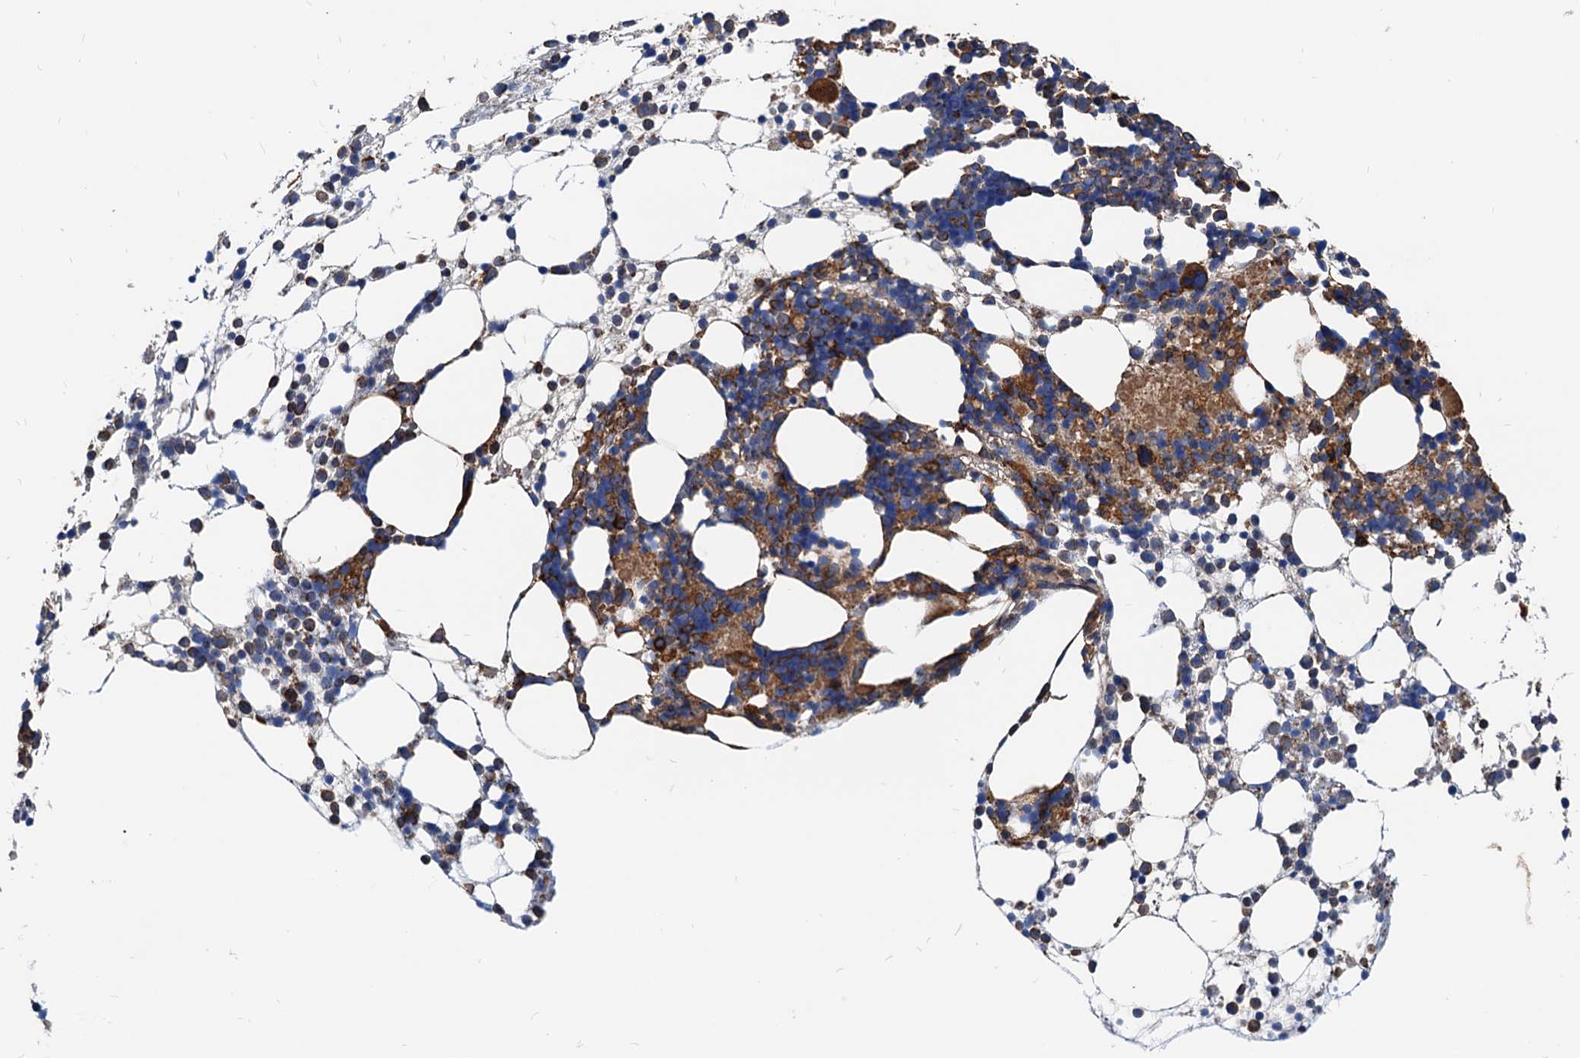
{"staining": {"intensity": "moderate", "quantity": "25%-75%", "location": "cytoplasmic/membranous"}, "tissue": "bone marrow", "cell_type": "Hematopoietic cells", "image_type": "normal", "snomed": [{"axis": "morphology", "description": "Normal tissue, NOS"}, {"axis": "topography", "description": "Bone marrow"}], "caption": "This is an image of immunohistochemistry (IHC) staining of benign bone marrow, which shows moderate staining in the cytoplasmic/membranous of hematopoietic cells.", "gene": "HSPA5", "patient": {"sex": "female", "age": 57}}